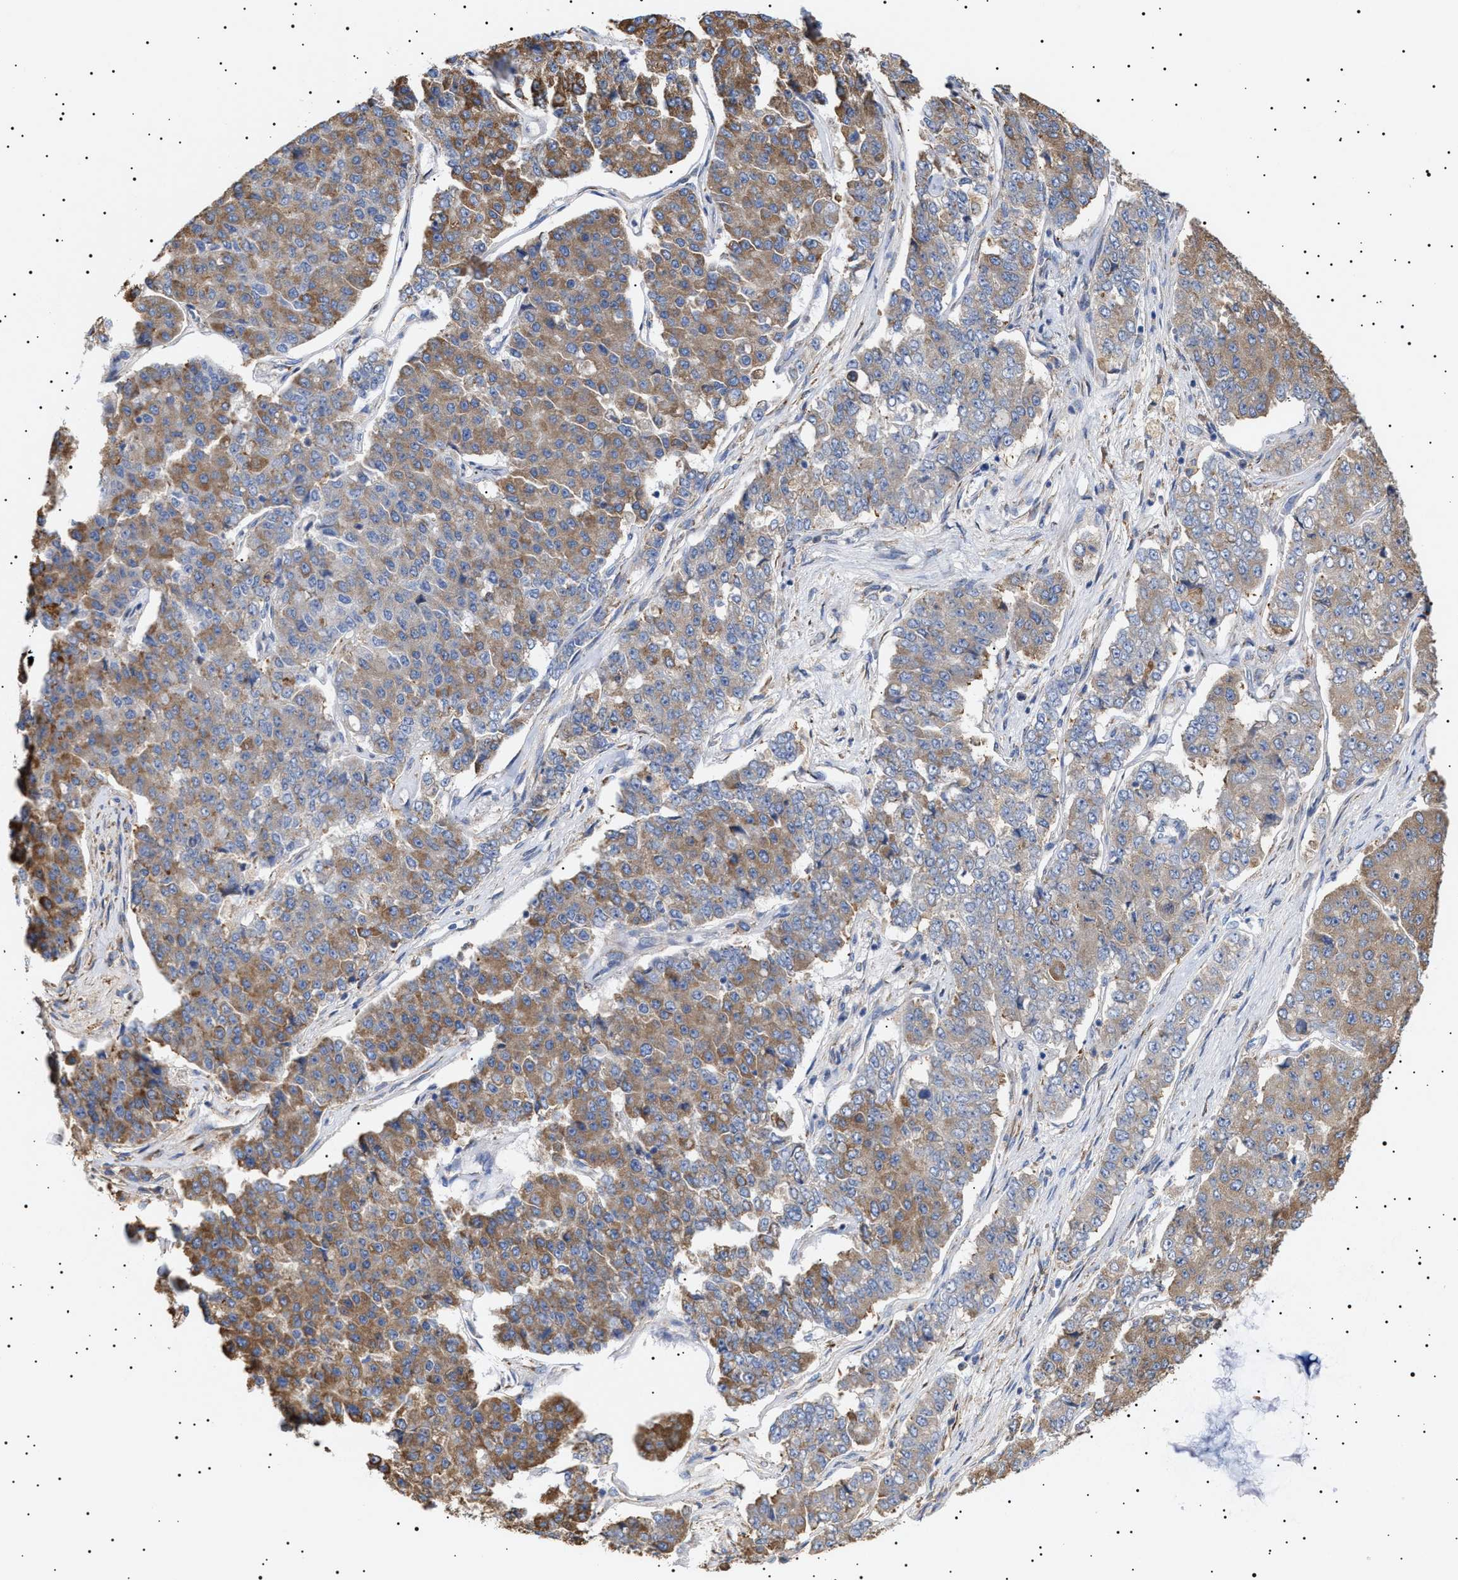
{"staining": {"intensity": "moderate", "quantity": "25%-75%", "location": "cytoplasmic/membranous"}, "tissue": "pancreatic cancer", "cell_type": "Tumor cells", "image_type": "cancer", "snomed": [{"axis": "morphology", "description": "Adenocarcinoma, NOS"}, {"axis": "topography", "description": "Pancreas"}], "caption": "Immunohistochemistry of pancreatic cancer (adenocarcinoma) demonstrates medium levels of moderate cytoplasmic/membranous positivity in approximately 25%-75% of tumor cells.", "gene": "ERCC6L2", "patient": {"sex": "male", "age": 50}}